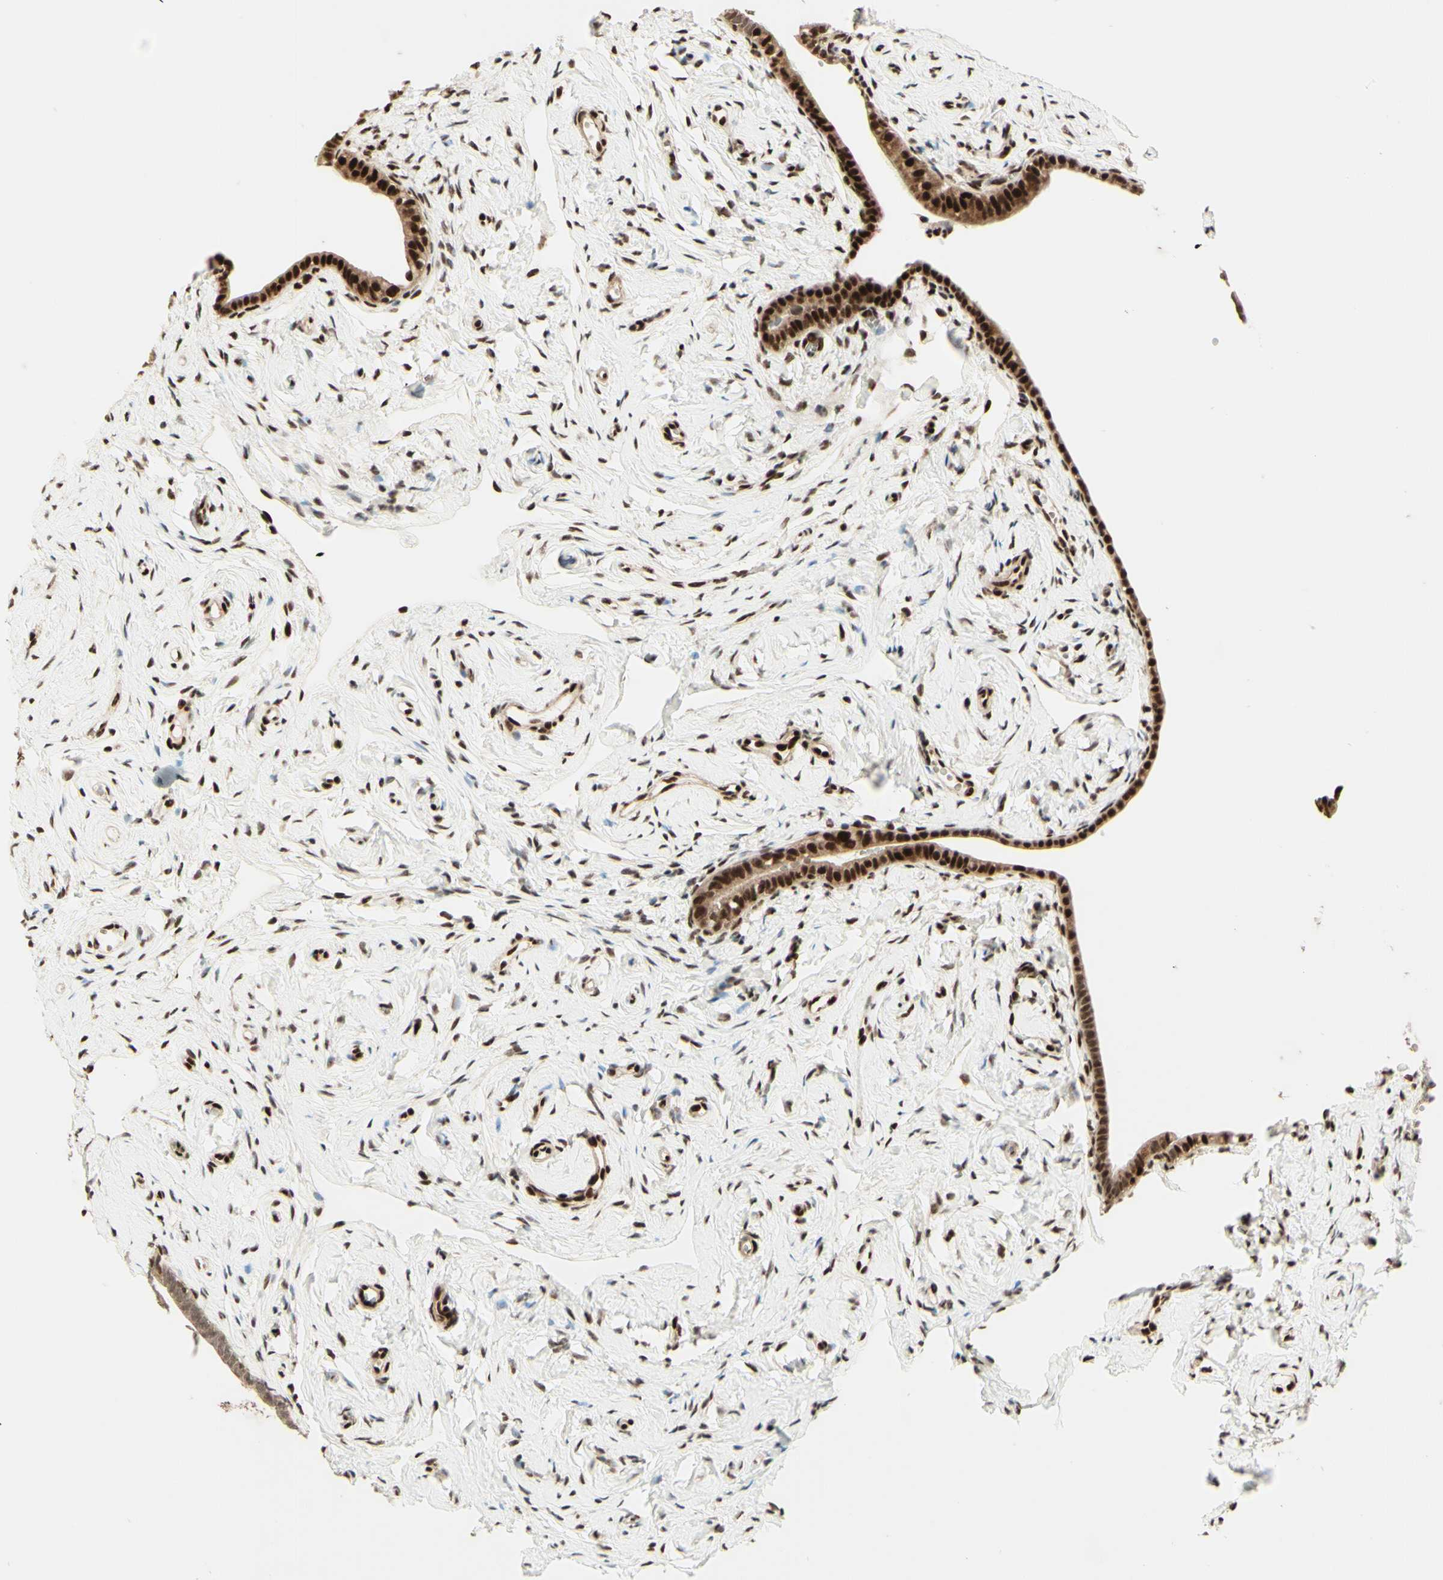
{"staining": {"intensity": "strong", "quantity": ">75%", "location": "nuclear"}, "tissue": "fallopian tube", "cell_type": "Glandular cells", "image_type": "normal", "snomed": [{"axis": "morphology", "description": "Normal tissue, NOS"}, {"axis": "topography", "description": "Fallopian tube"}], "caption": "A brown stain highlights strong nuclear staining of a protein in glandular cells of benign human fallopian tube.", "gene": "NR3C1", "patient": {"sex": "female", "age": 71}}